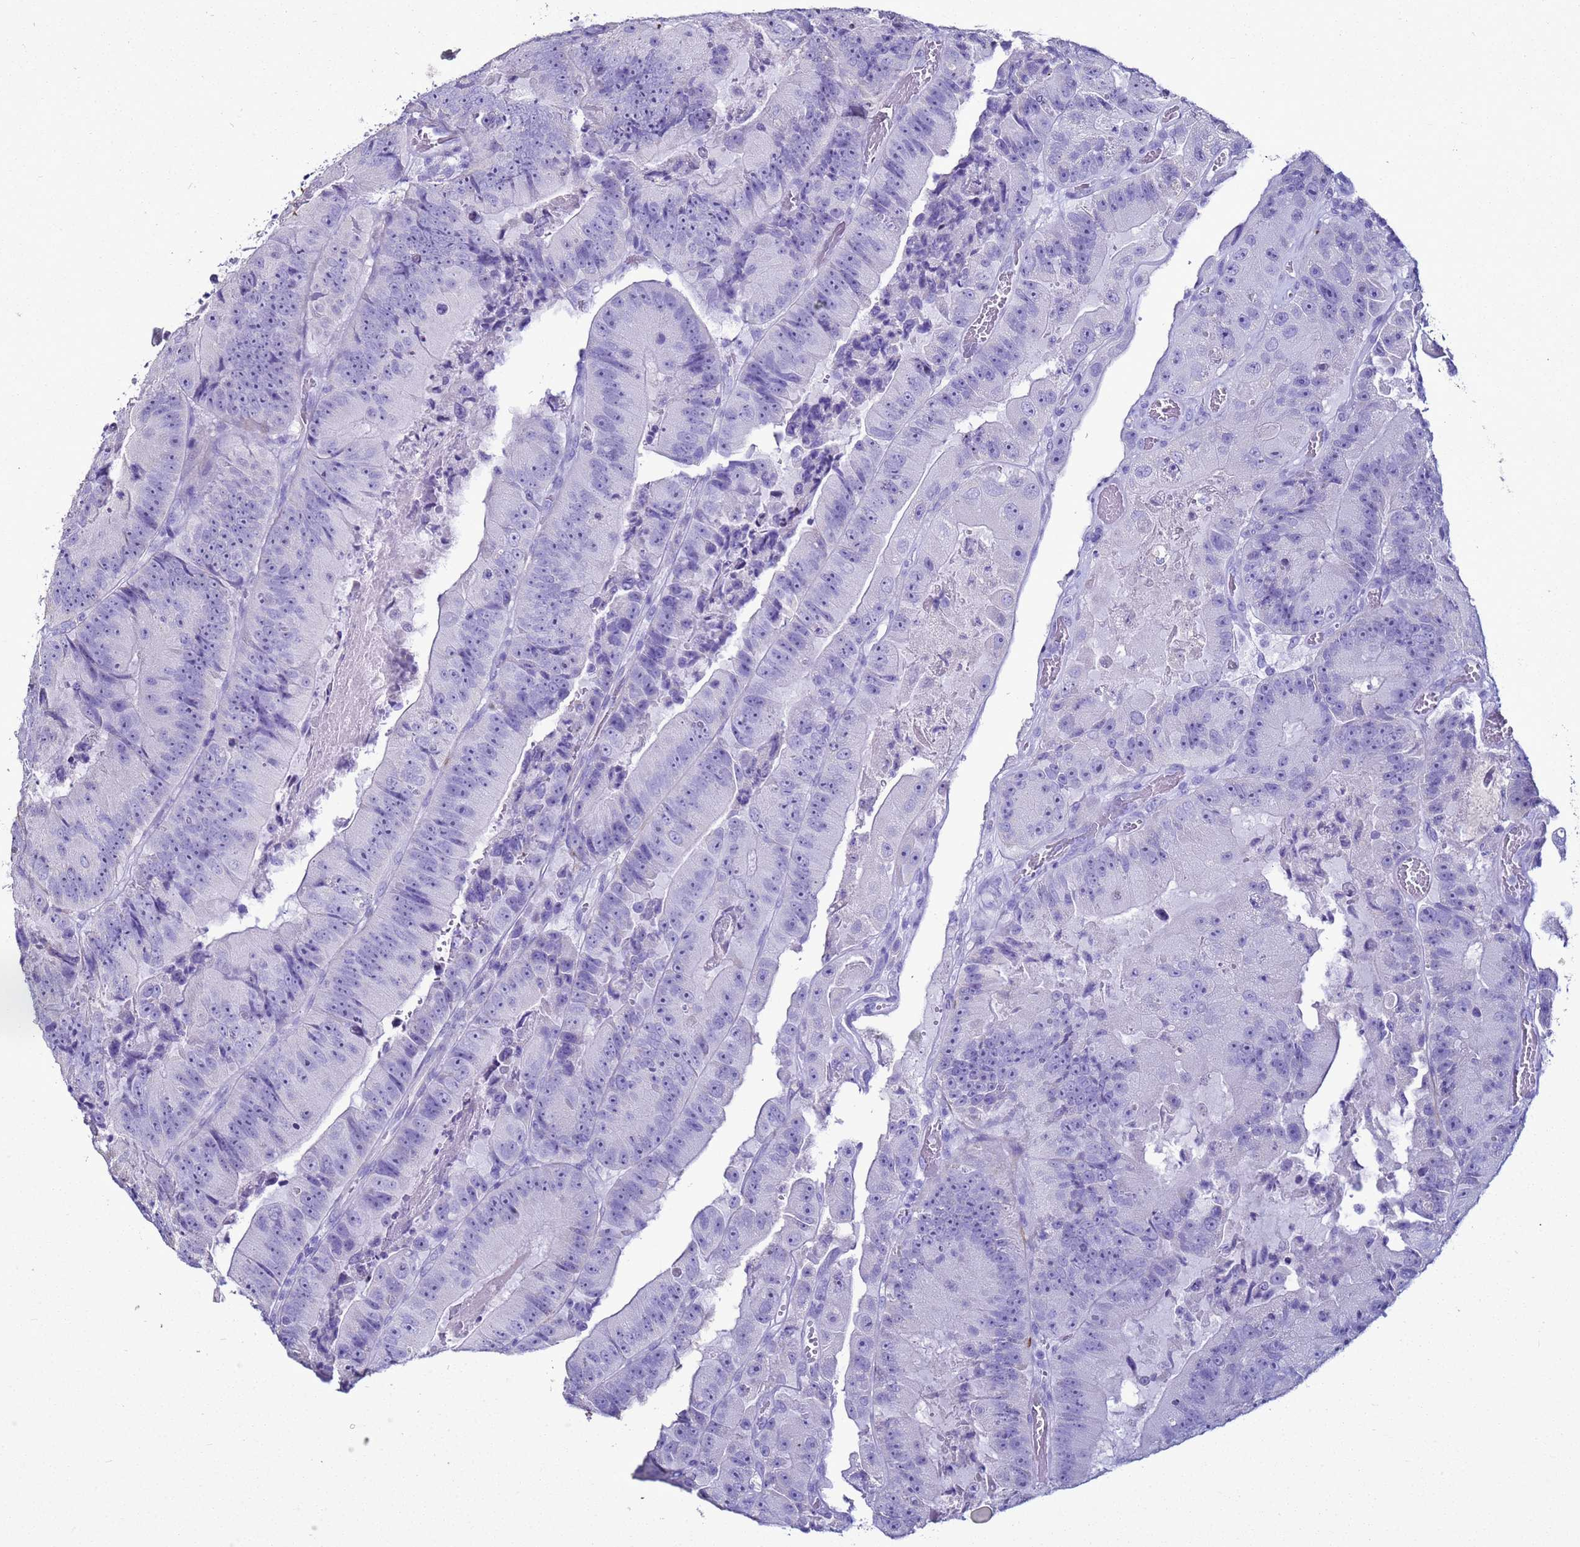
{"staining": {"intensity": "negative", "quantity": "none", "location": "none"}, "tissue": "colorectal cancer", "cell_type": "Tumor cells", "image_type": "cancer", "snomed": [{"axis": "morphology", "description": "Adenocarcinoma, NOS"}, {"axis": "topography", "description": "Colon"}], "caption": "Tumor cells show no significant protein expression in colorectal cancer (adenocarcinoma).", "gene": "LCMT1", "patient": {"sex": "female", "age": 86}}